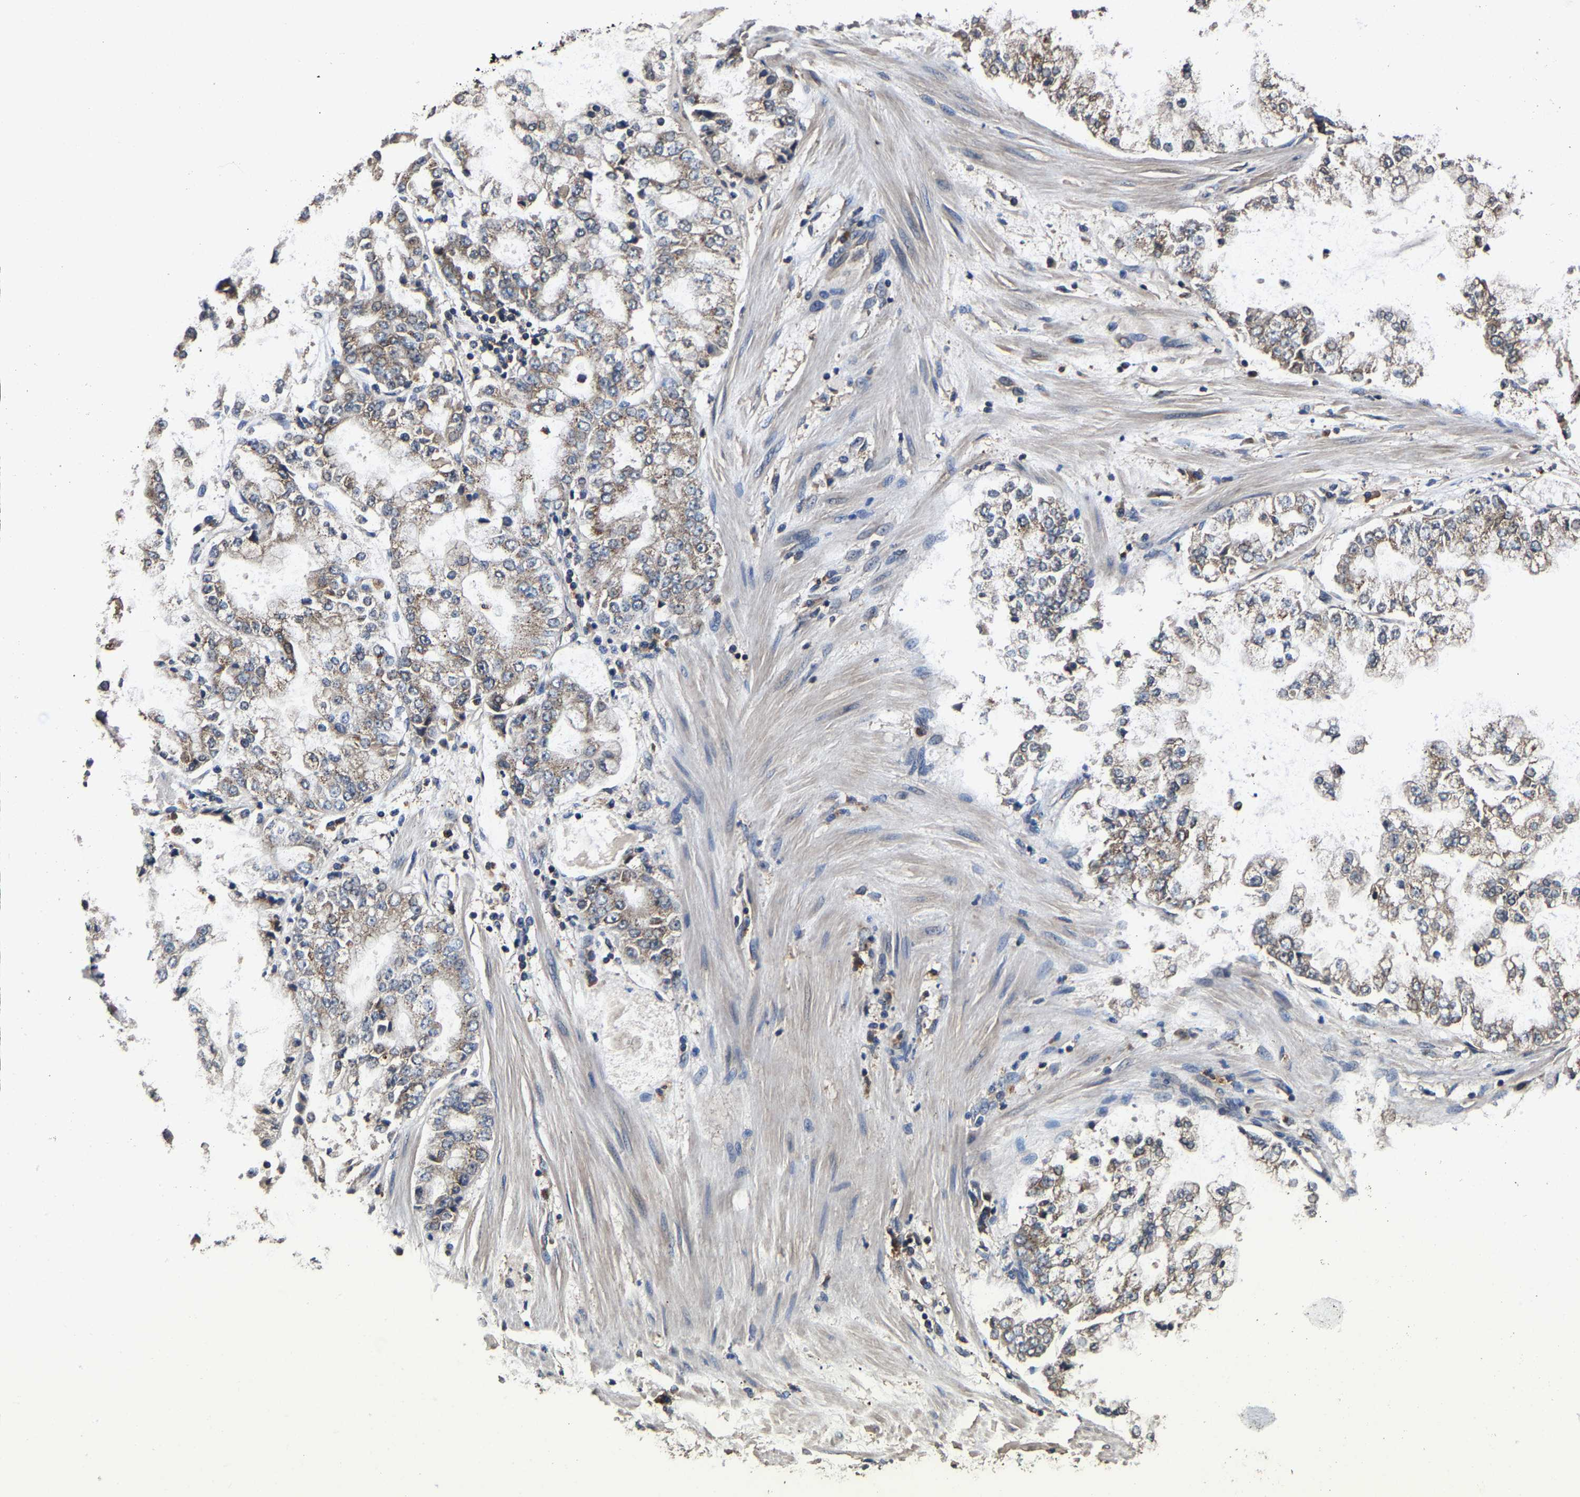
{"staining": {"intensity": "weak", "quantity": ">75%", "location": "cytoplasmic/membranous"}, "tissue": "stomach cancer", "cell_type": "Tumor cells", "image_type": "cancer", "snomed": [{"axis": "morphology", "description": "Adenocarcinoma, NOS"}, {"axis": "topography", "description": "Stomach"}], "caption": "Immunohistochemical staining of stomach adenocarcinoma reveals low levels of weak cytoplasmic/membranous staining in approximately >75% of tumor cells.", "gene": "EBAG9", "patient": {"sex": "male", "age": 76}}